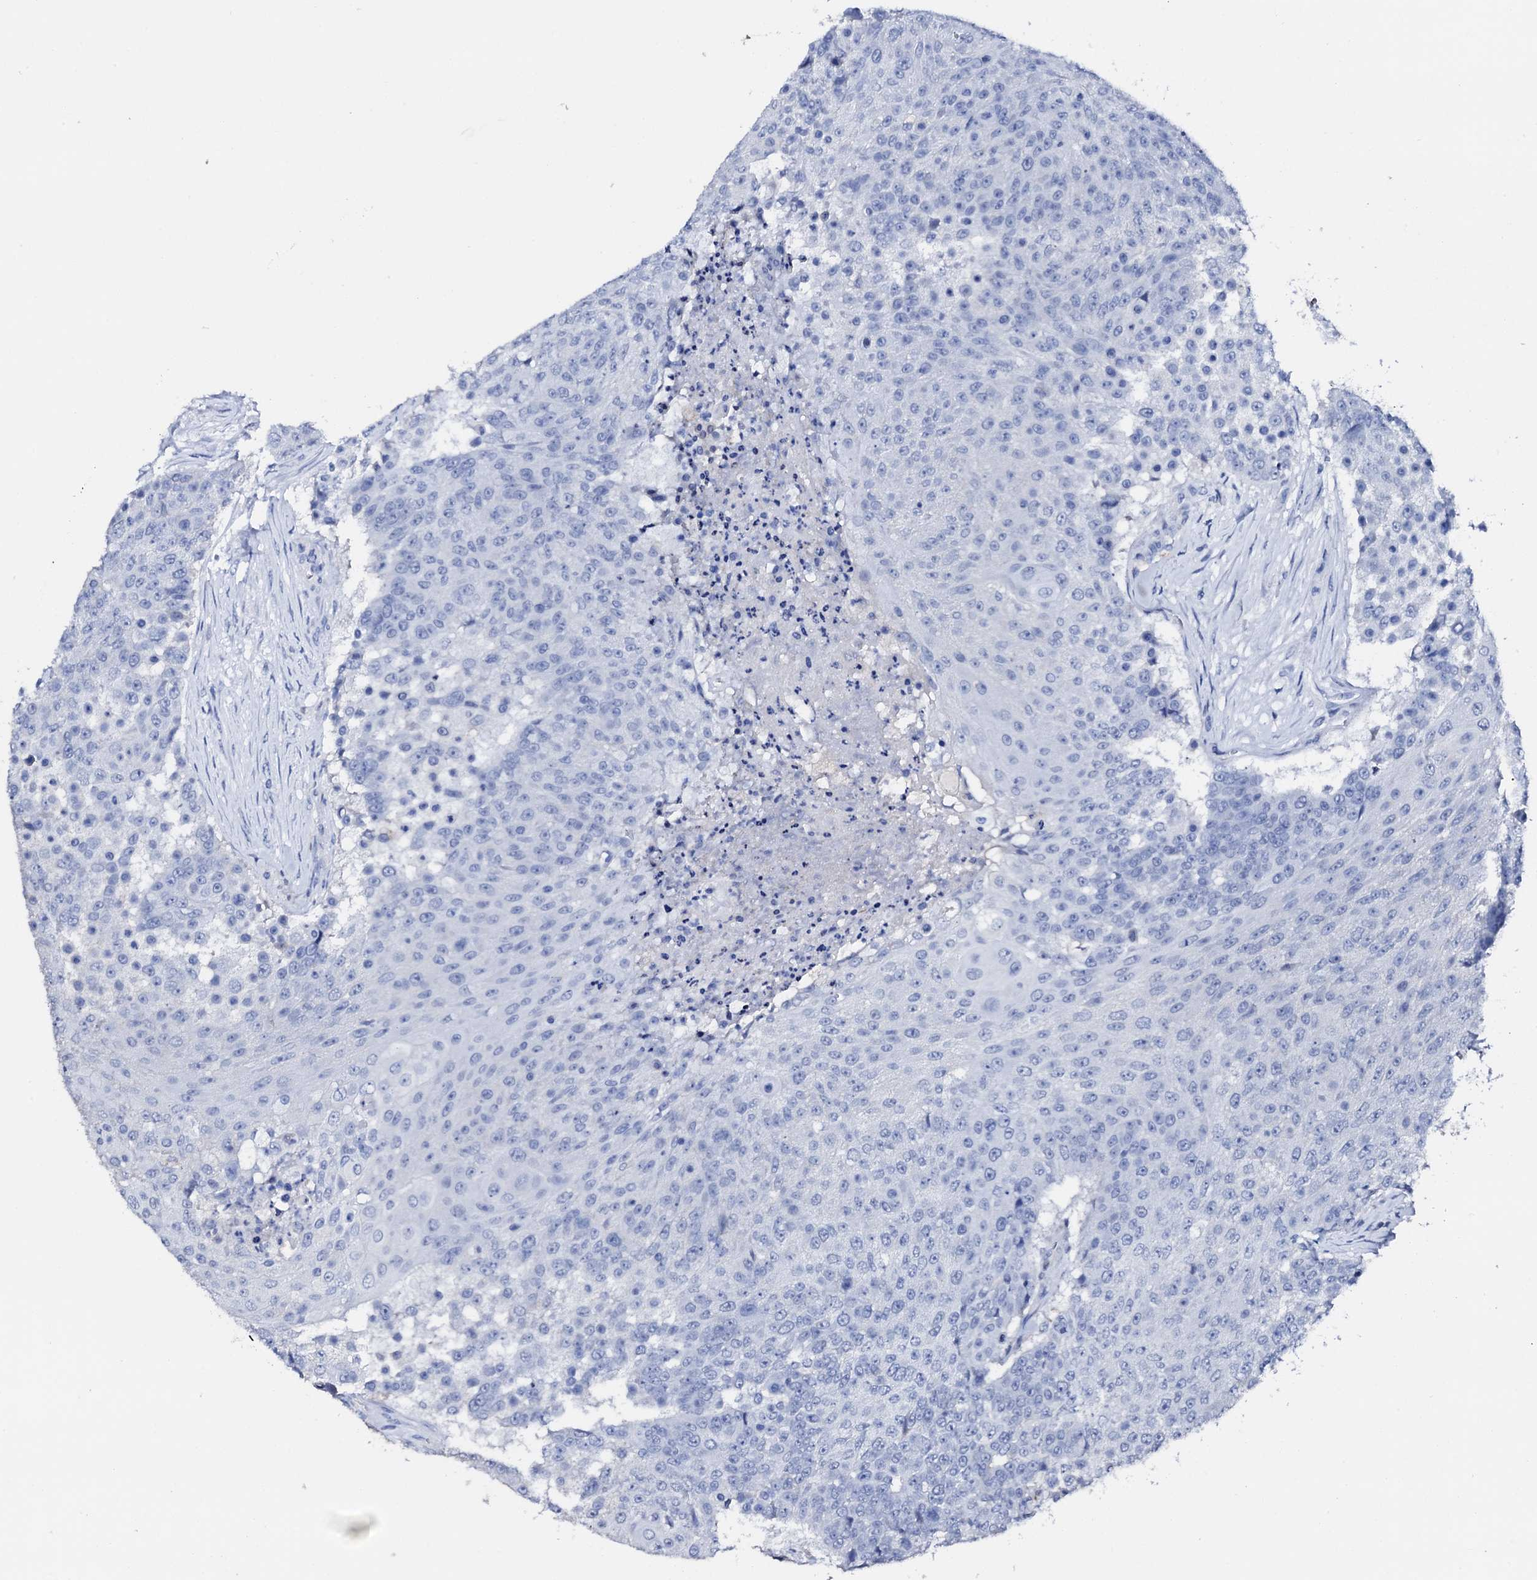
{"staining": {"intensity": "negative", "quantity": "none", "location": "none"}, "tissue": "urothelial cancer", "cell_type": "Tumor cells", "image_type": "cancer", "snomed": [{"axis": "morphology", "description": "Urothelial carcinoma, High grade"}, {"axis": "topography", "description": "Urinary bladder"}], "caption": "Urothelial carcinoma (high-grade) stained for a protein using IHC displays no expression tumor cells.", "gene": "NRIP2", "patient": {"sex": "female", "age": 63}}